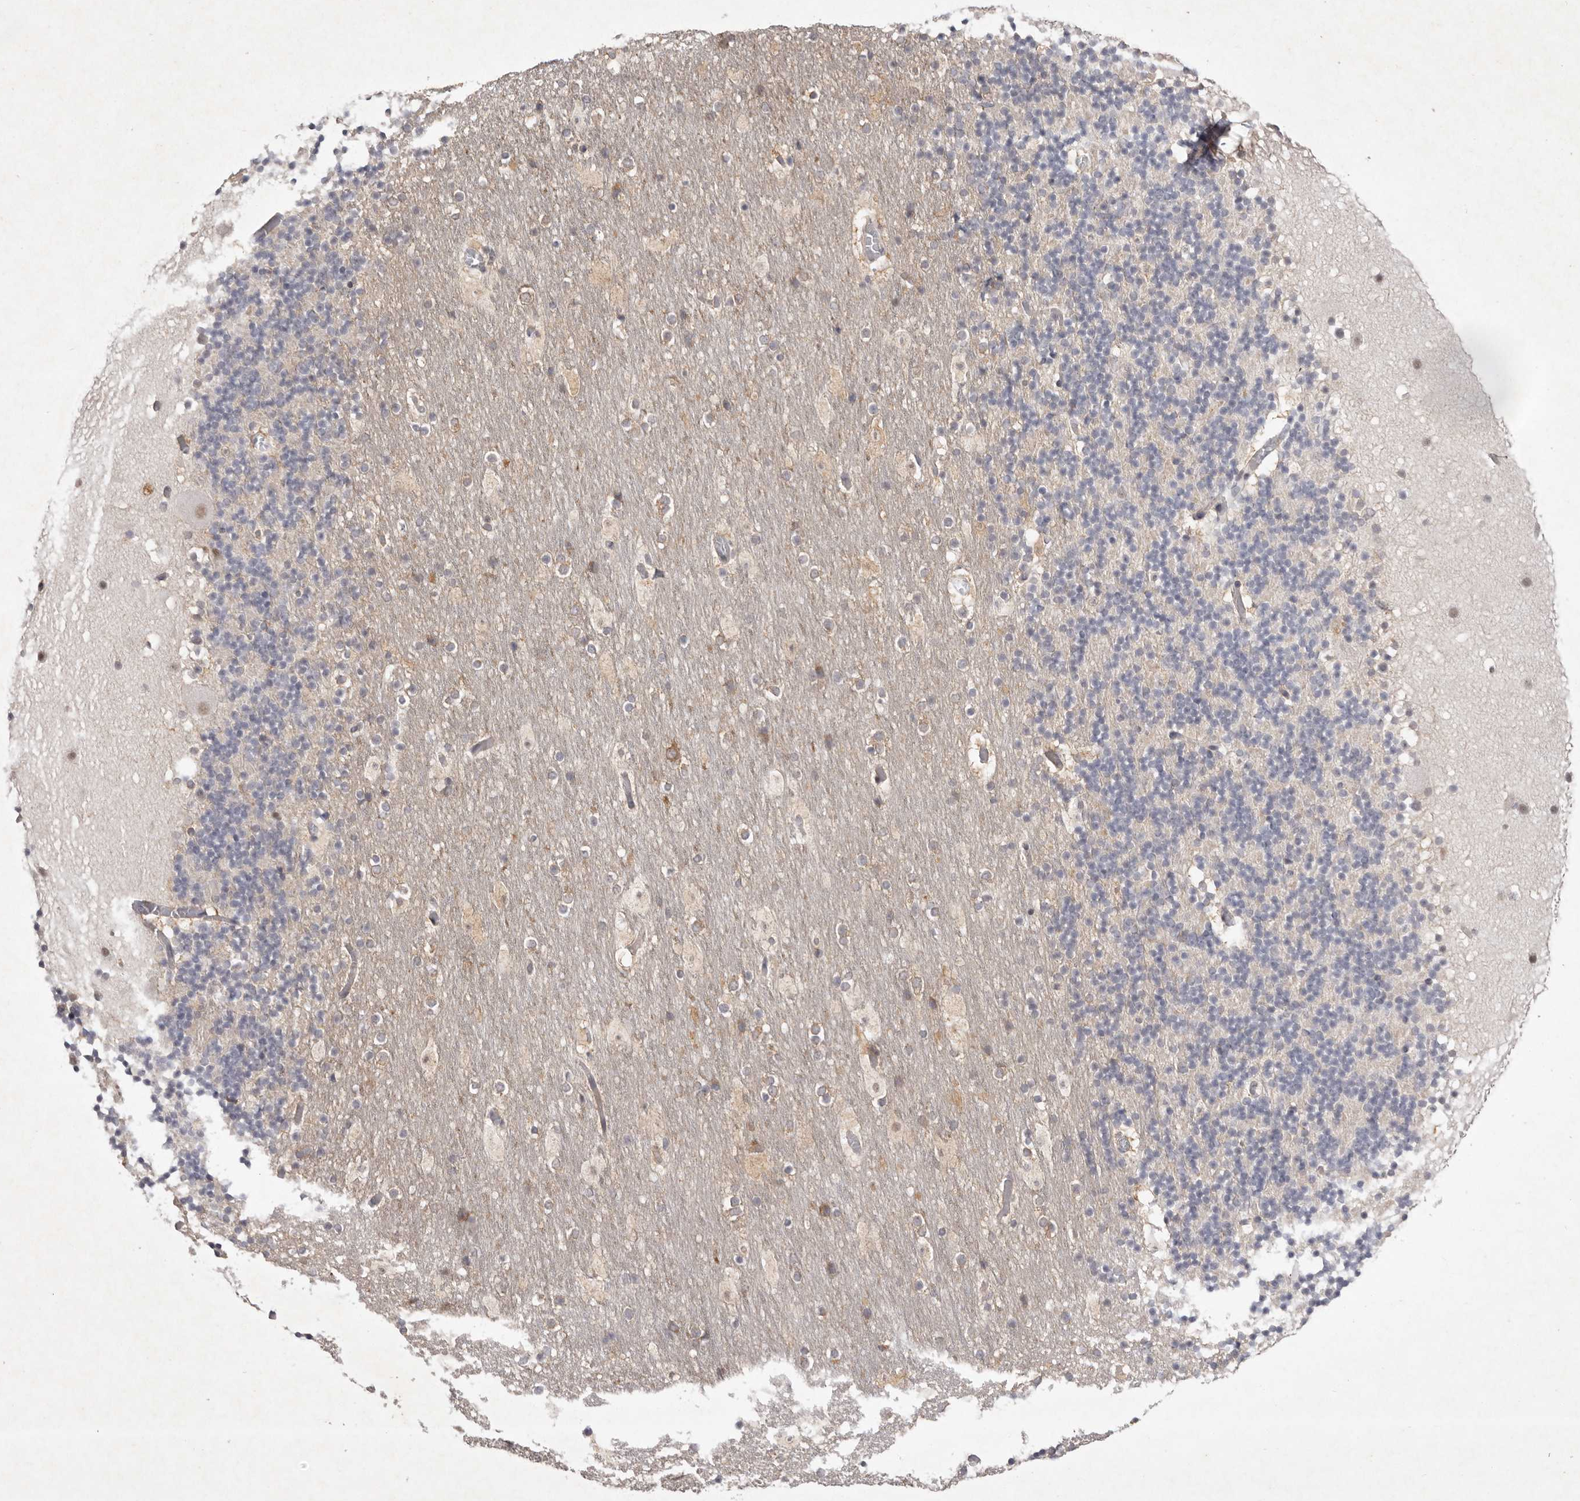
{"staining": {"intensity": "weak", "quantity": "<25%", "location": "cytoplasmic/membranous"}, "tissue": "cerebellum", "cell_type": "Cells in granular layer", "image_type": "normal", "snomed": [{"axis": "morphology", "description": "Normal tissue, NOS"}, {"axis": "topography", "description": "Cerebellum"}], "caption": "This is an immunohistochemistry photomicrograph of normal human cerebellum. There is no expression in cells in granular layer.", "gene": "TADA1", "patient": {"sex": "male", "age": 57}}